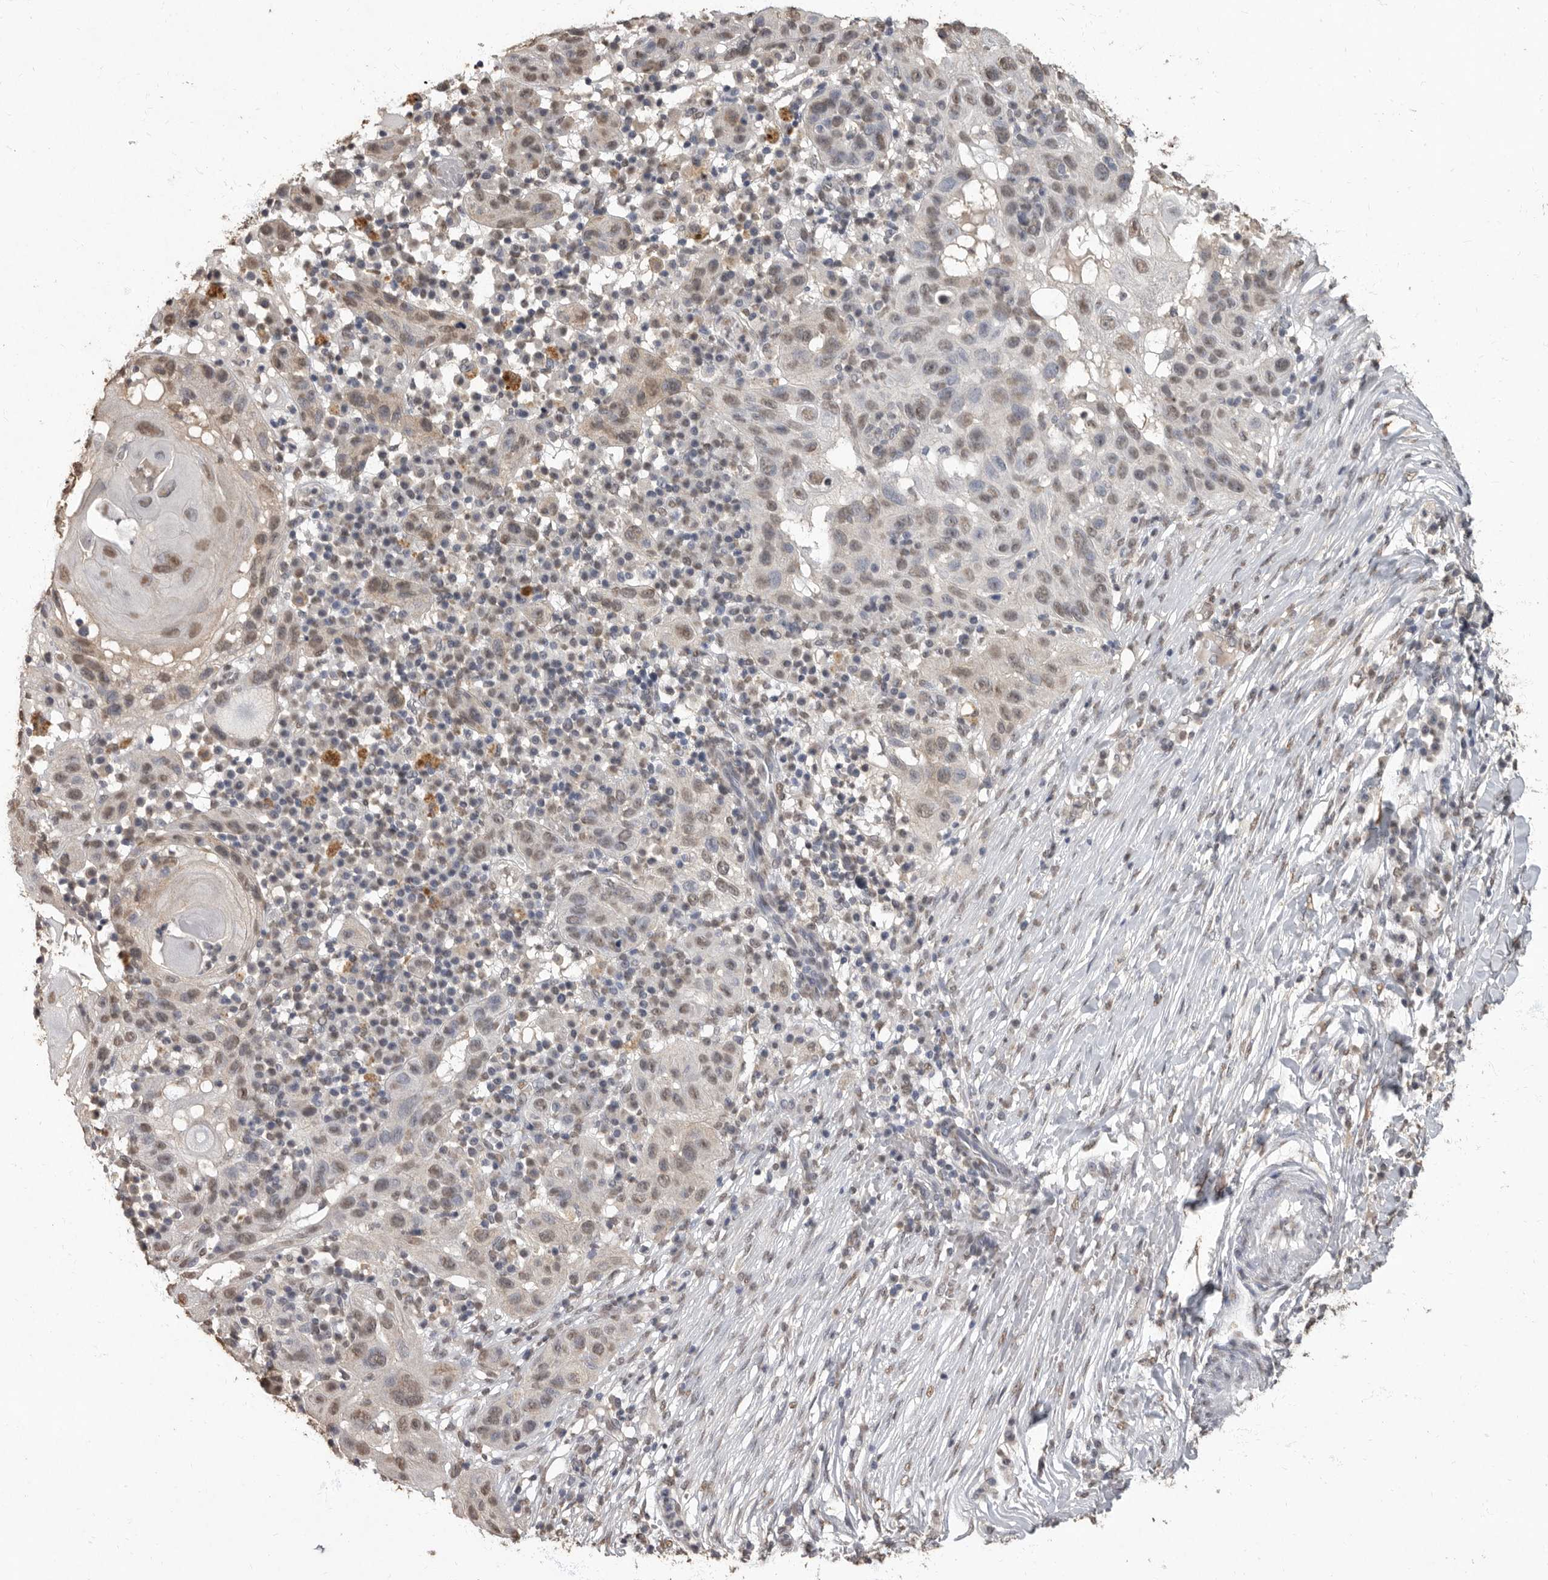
{"staining": {"intensity": "weak", "quantity": ">75%", "location": "nuclear"}, "tissue": "skin cancer", "cell_type": "Tumor cells", "image_type": "cancer", "snomed": [{"axis": "morphology", "description": "Normal tissue, NOS"}, {"axis": "morphology", "description": "Squamous cell carcinoma, NOS"}, {"axis": "topography", "description": "Skin"}], "caption": "Protein staining of skin squamous cell carcinoma tissue reveals weak nuclear positivity in about >75% of tumor cells.", "gene": "NBL1", "patient": {"sex": "female", "age": 96}}